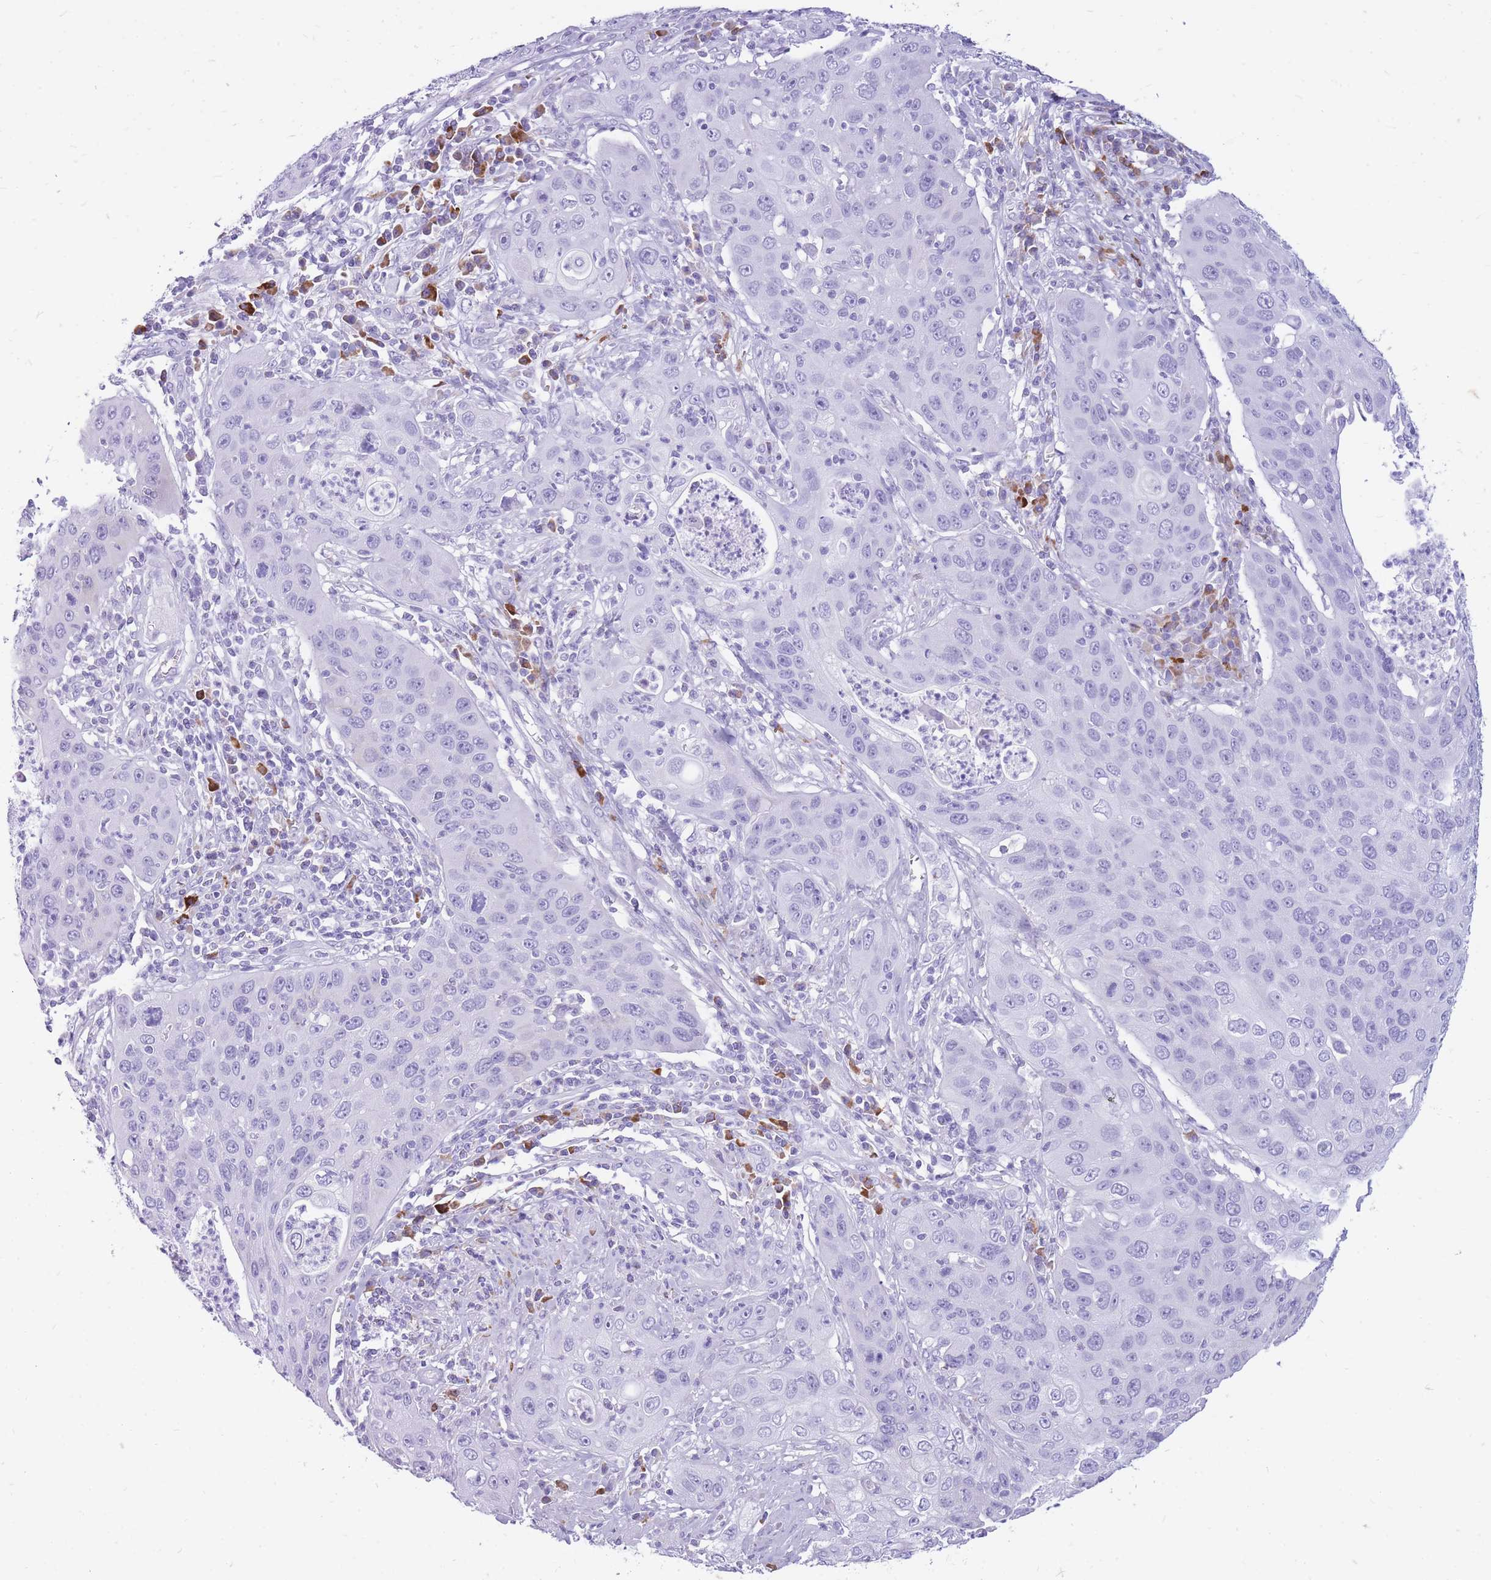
{"staining": {"intensity": "negative", "quantity": "none", "location": "none"}, "tissue": "cervical cancer", "cell_type": "Tumor cells", "image_type": "cancer", "snomed": [{"axis": "morphology", "description": "Squamous cell carcinoma, NOS"}, {"axis": "topography", "description": "Cervix"}], "caption": "Tumor cells are negative for protein expression in human squamous cell carcinoma (cervical).", "gene": "ZFP37", "patient": {"sex": "female", "age": 36}}